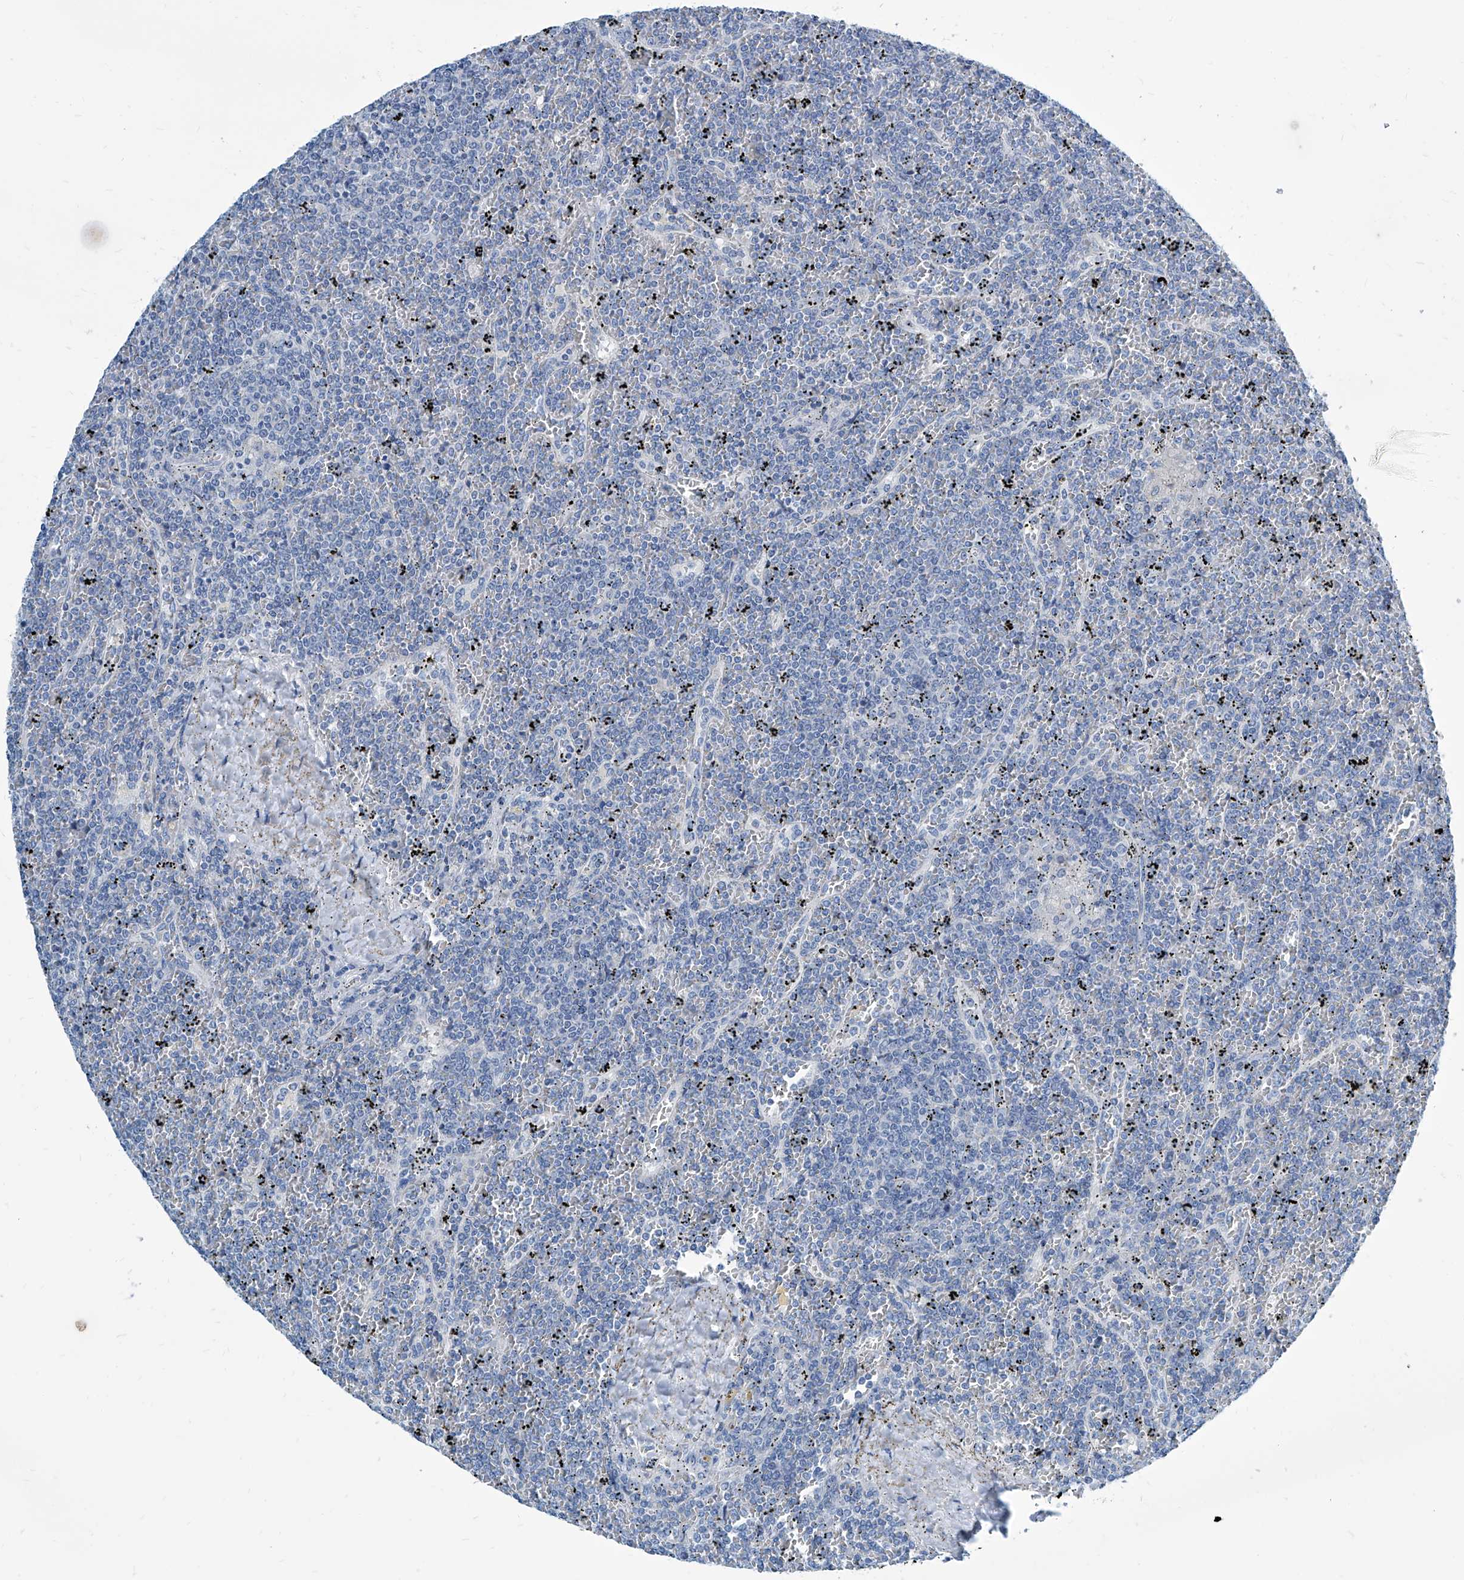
{"staining": {"intensity": "negative", "quantity": "none", "location": "none"}, "tissue": "lymphoma", "cell_type": "Tumor cells", "image_type": "cancer", "snomed": [{"axis": "morphology", "description": "Malignant lymphoma, non-Hodgkin's type, Low grade"}, {"axis": "topography", "description": "Spleen"}], "caption": "Lymphoma stained for a protein using immunohistochemistry displays no expression tumor cells.", "gene": "ZNF519", "patient": {"sex": "female", "age": 19}}